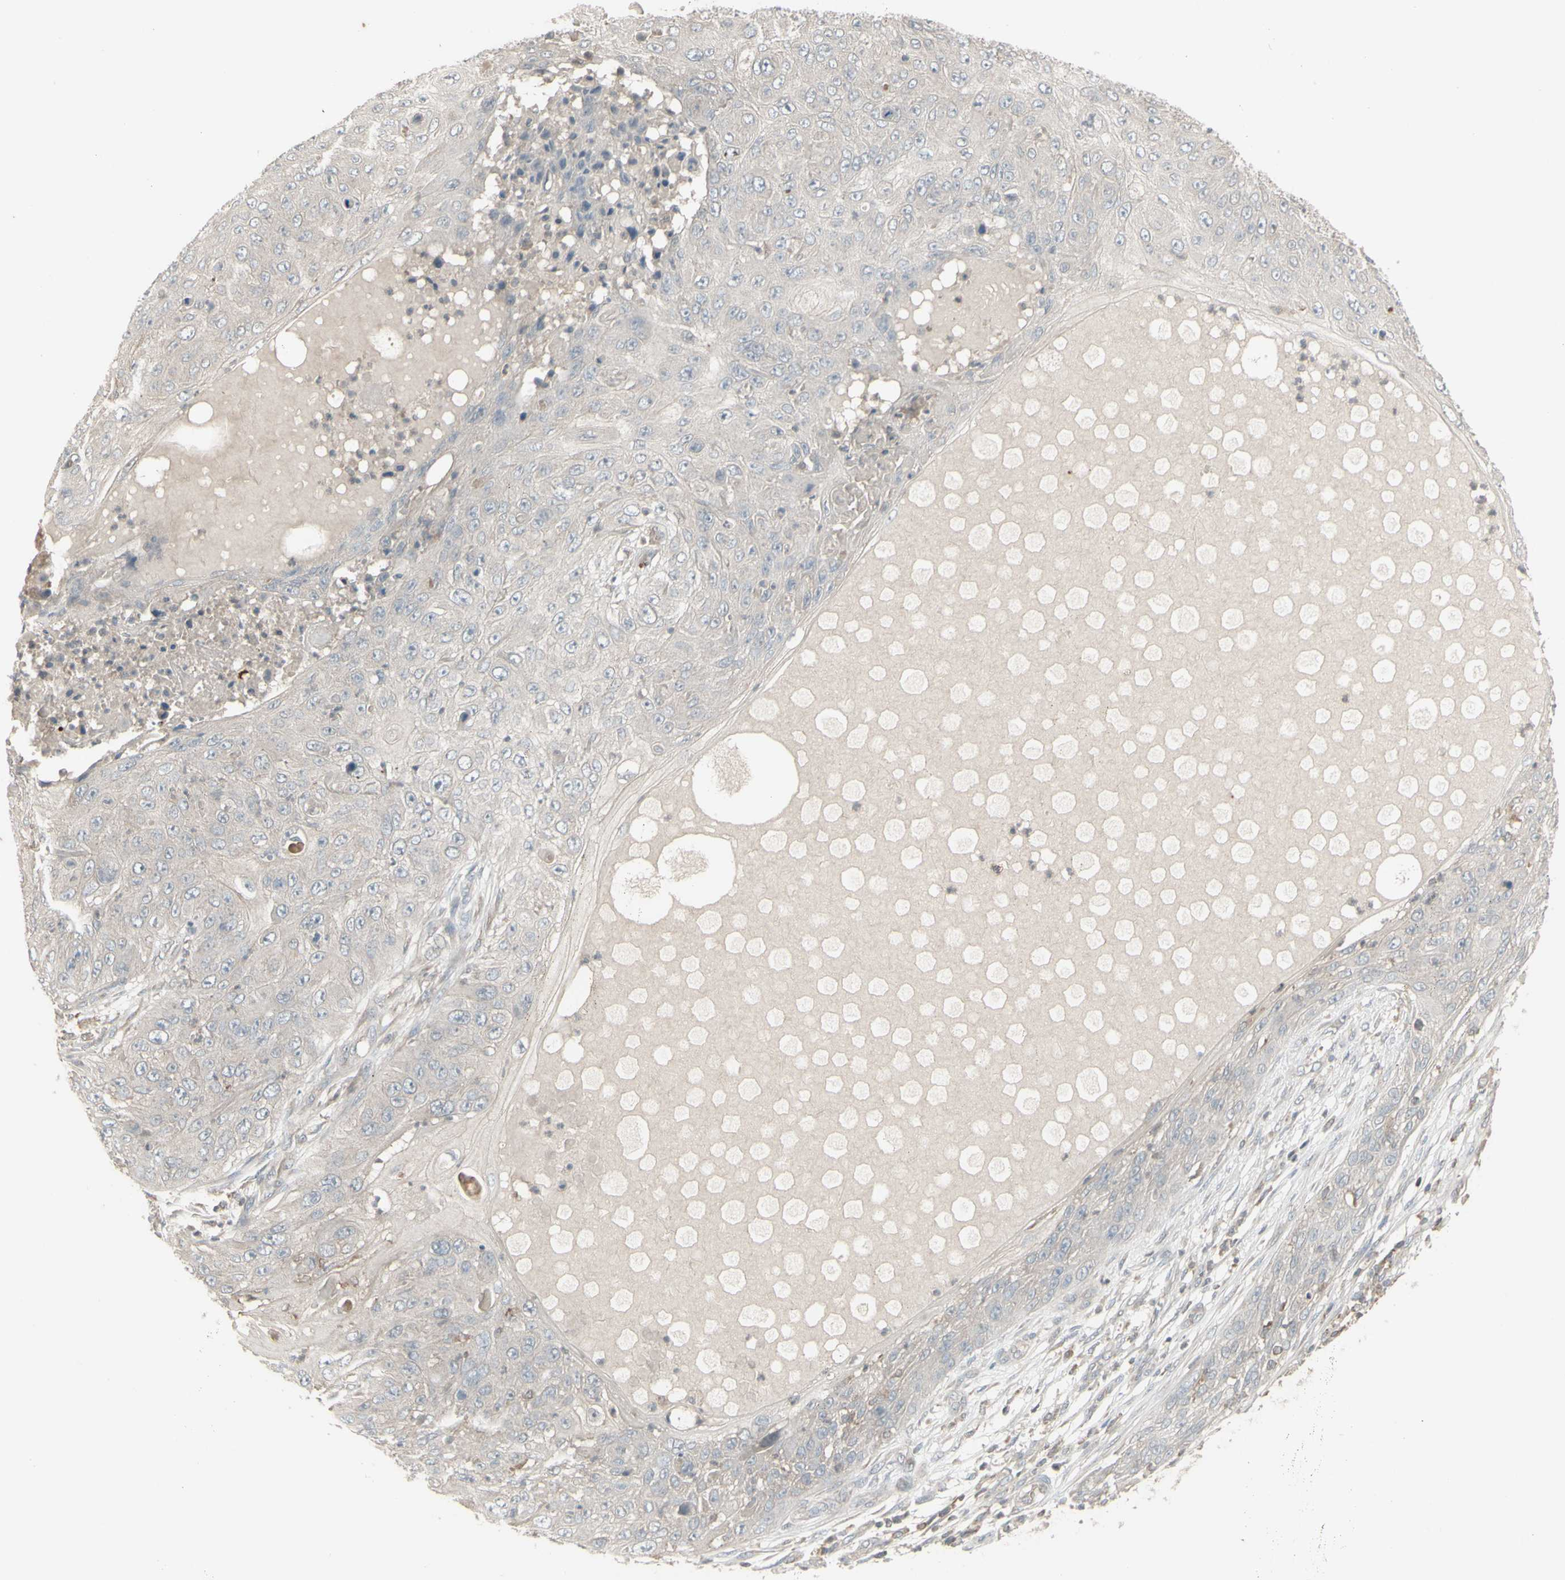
{"staining": {"intensity": "negative", "quantity": "none", "location": "none"}, "tissue": "skin cancer", "cell_type": "Tumor cells", "image_type": "cancer", "snomed": [{"axis": "morphology", "description": "Squamous cell carcinoma, NOS"}, {"axis": "topography", "description": "Skin"}], "caption": "The micrograph reveals no staining of tumor cells in squamous cell carcinoma (skin).", "gene": "CSK", "patient": {"sex": "female", "age": 80}}